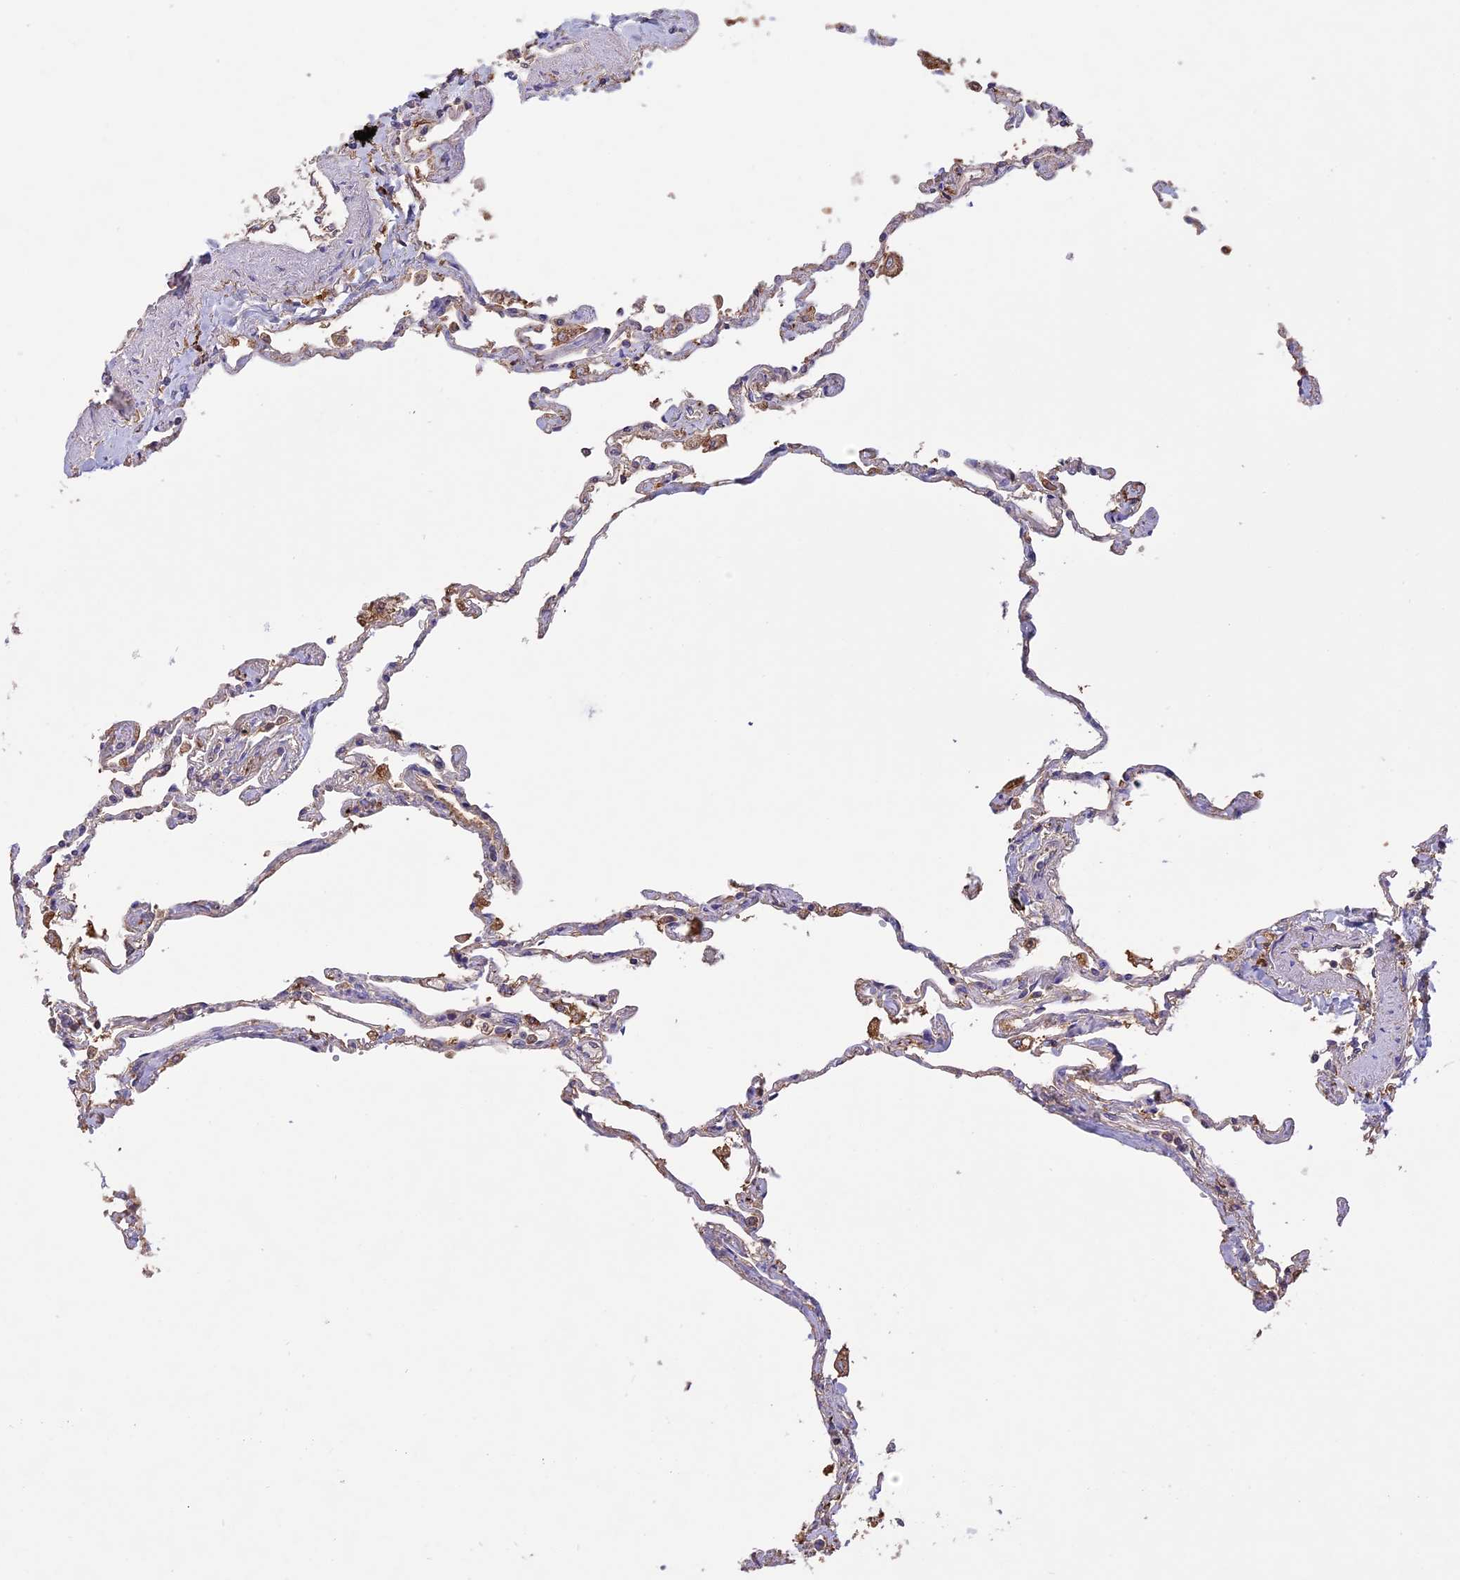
{"staining": {"intensity": "moderate", "quantity": "<25%", "location": "cytoplasmic/membranous"}, "tissue": "lung", "cell_type": "Alveolar cells", "image_type": "normal", "snomed": [{"axis": "morphology", "description": "Normal tissue, NOS"}, {"axis": "topography", "description": "Lung"}], "caption": "About <25% of alveolar cells in normal human lung demonstrate moderate cytoplasmic/membranous protein staining as visualized by brown immunohistochemical staining.", "gene": "ARHGAP19", "patient": {"sex": "female", "age": 67}}